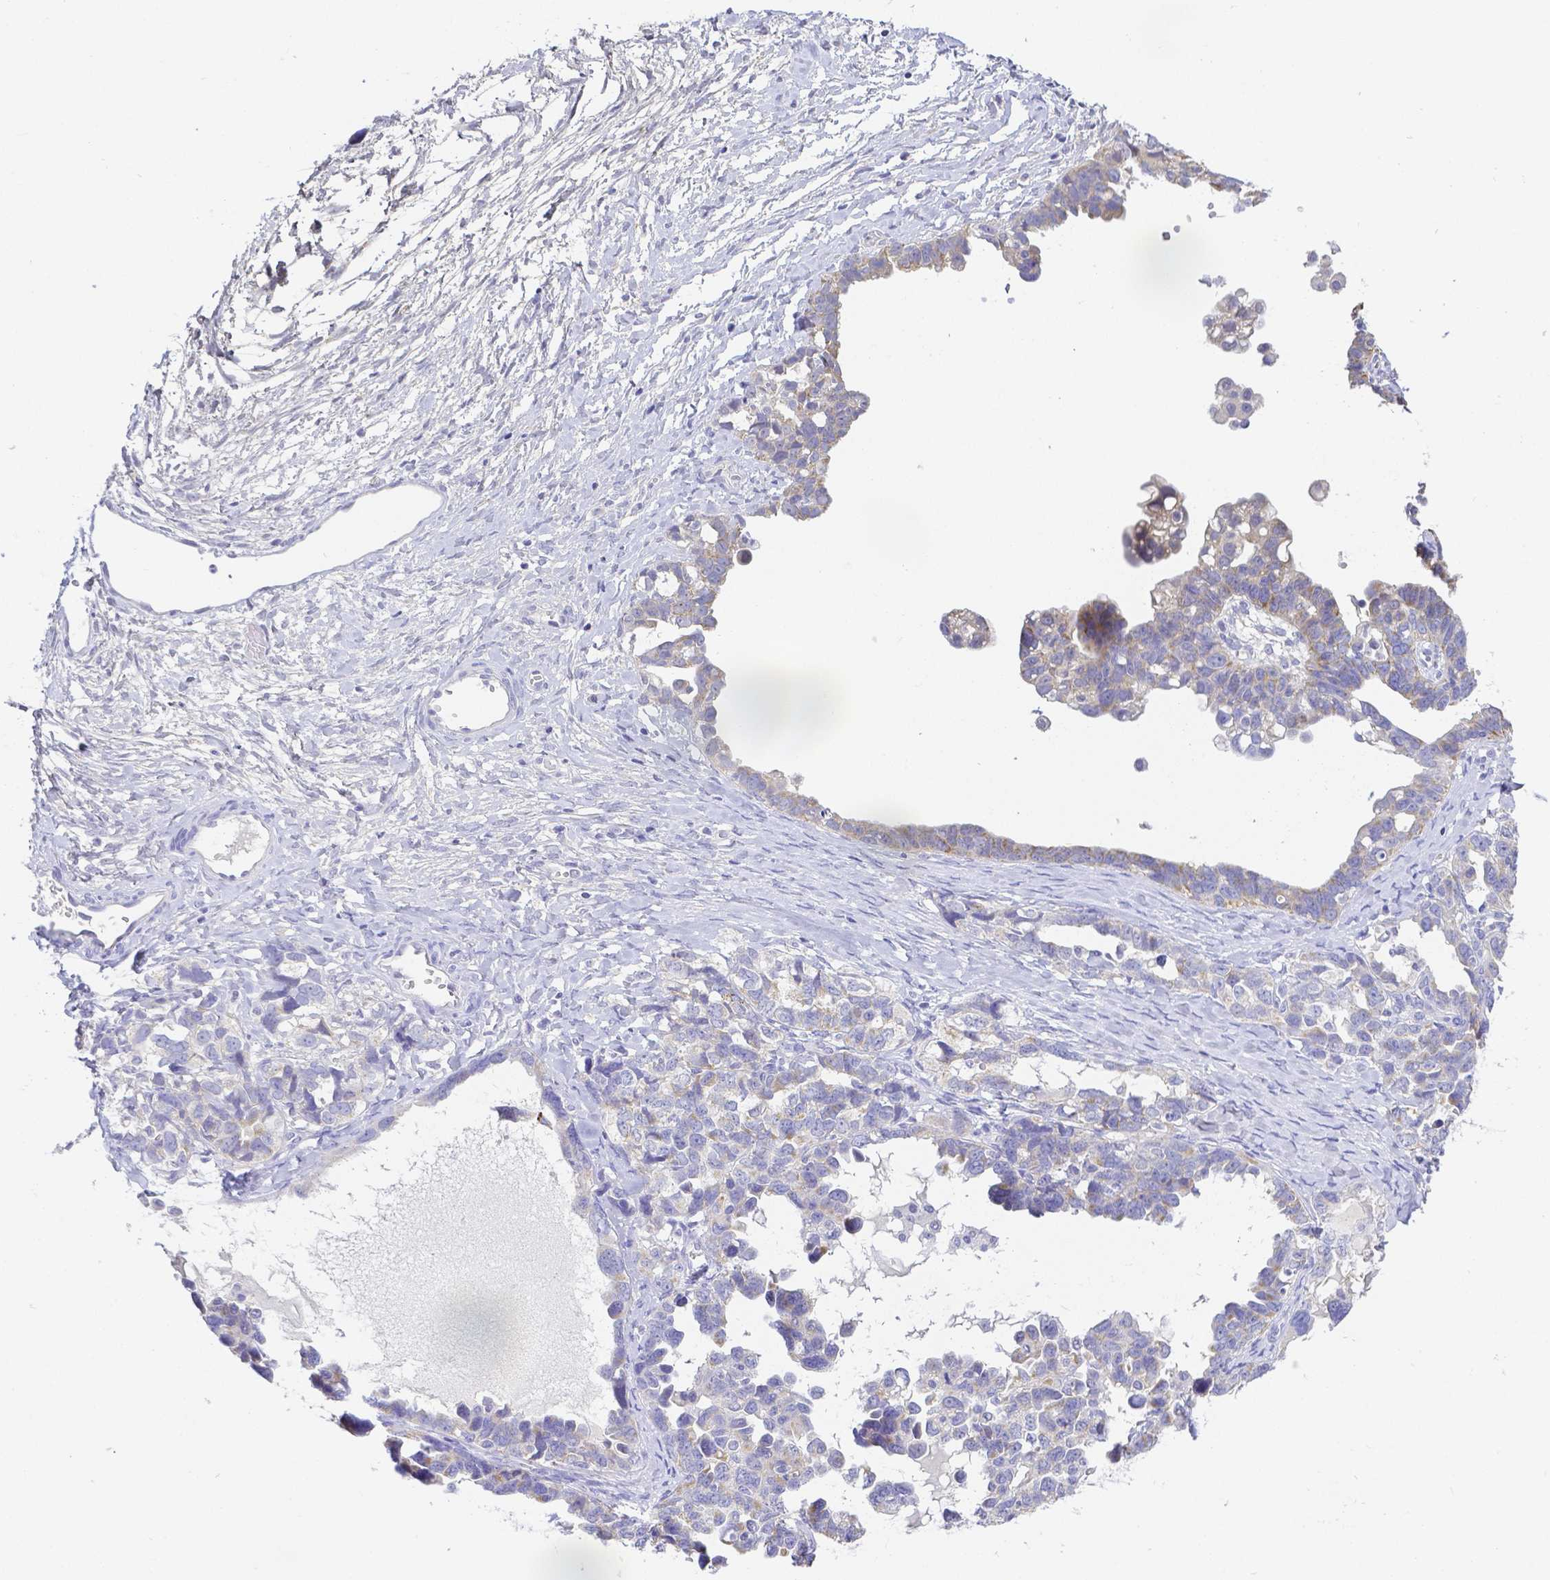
{"staining": {"intensity": "weak", "quantity": "<25%", "location": "cytoplasmic/membranous"}, "tissue": "ovarian cancer", "cell_type": "Tumor cells", "image_type": "cancer", "snomed": [{"axis": "morphology", "description": "Cystadenocarcinoma, serous, NOS"}, {"axis": "topography", "description": "Ovary"}], "caption": "Micrograph shows no significant protein staining in tumor cells of ovarian serous cystadenocarcinoma. The staining was performed using DAB (3,3'-diaminobenzidine) to visualize the protein expression in brown, while the nuclei were stained in blue with hematoxylin (Magnification: 20x).", "gene": "ZG16B", "patient": {"sex": "female", "age": 69}}